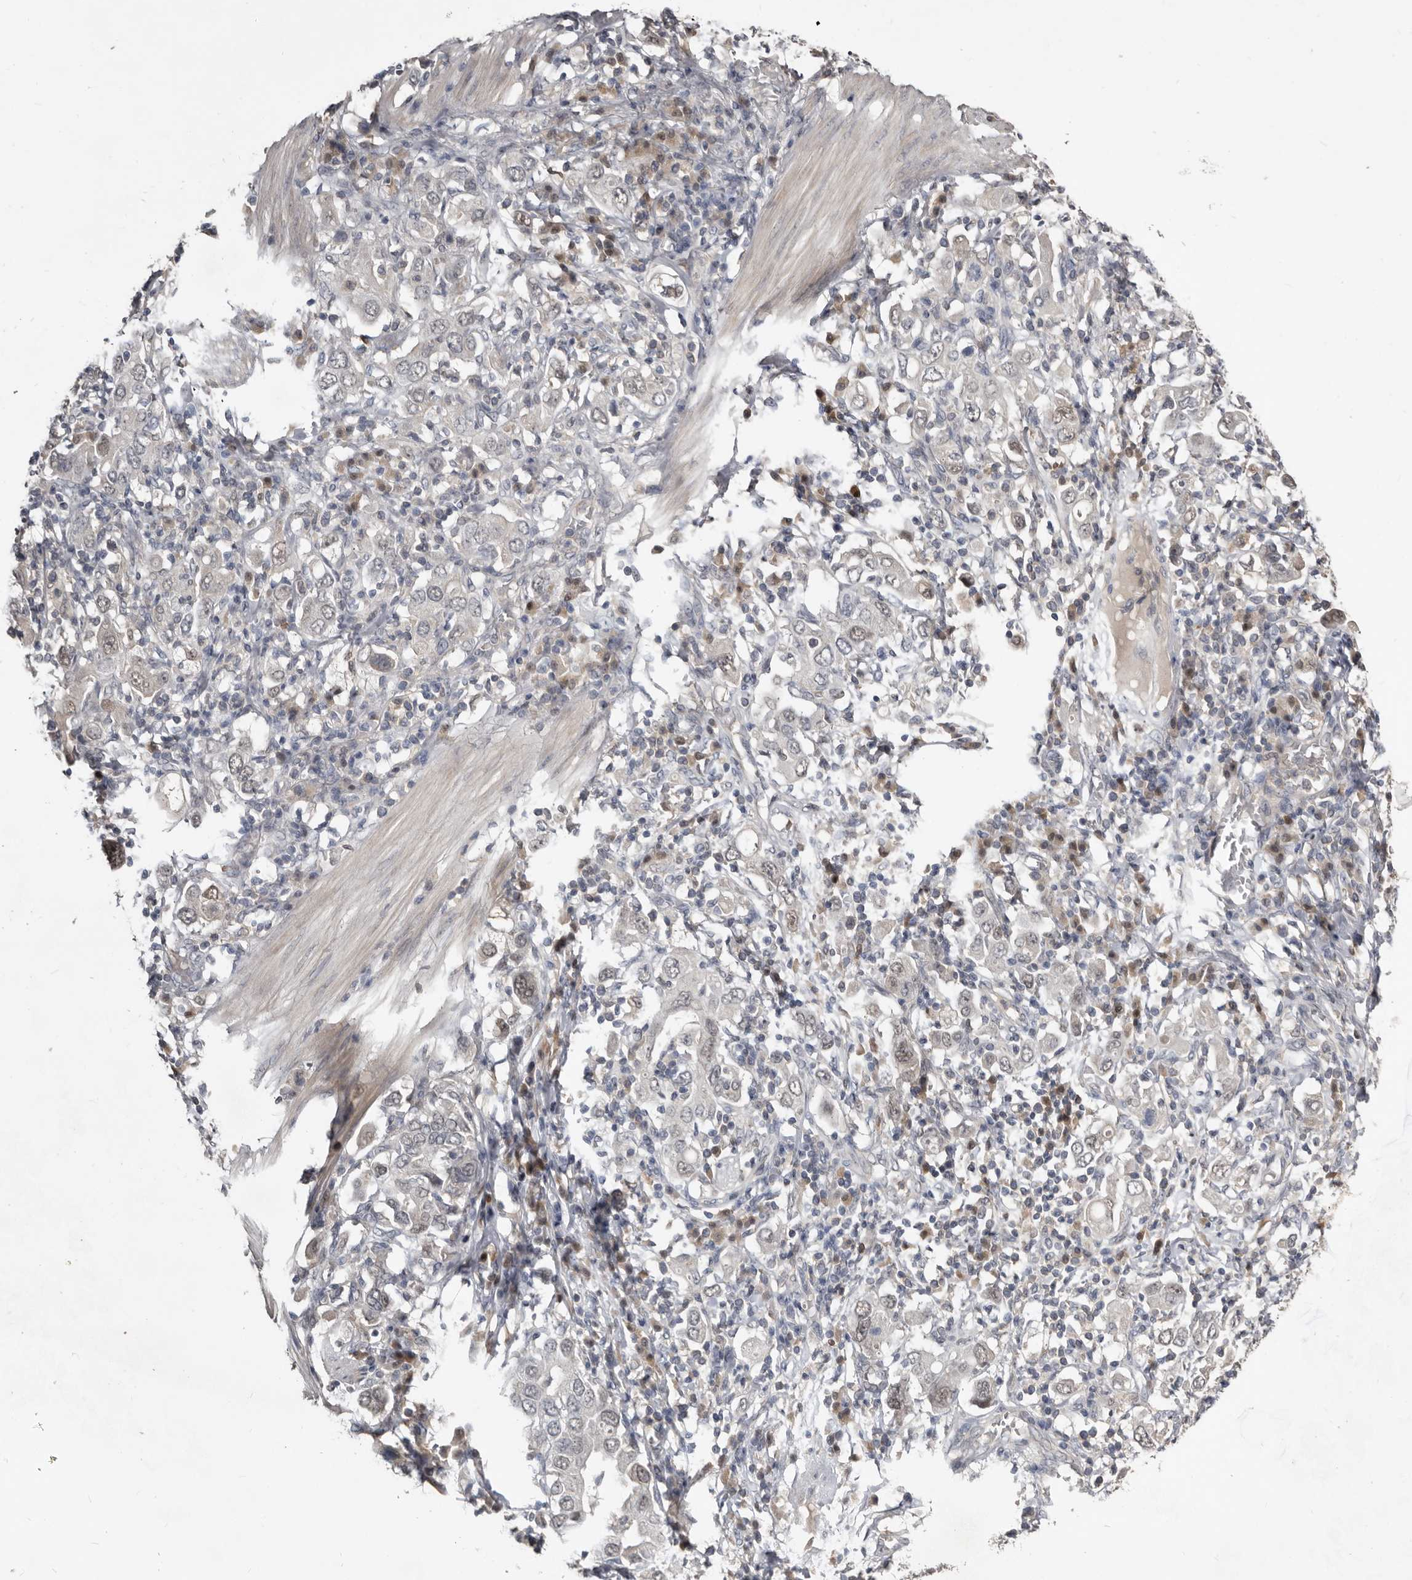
{"staining": {"intensity": "negative", "quantity": "none", "location": "none"}, "tissue": "stomach cancer", "cell_type": "Tumor cells", "image_type": "cancer", "snomed": [{"axis": "morphology", "description": "Adenocarcinoma, NOS"}, {"axis": "topography", "description": "Stomach, upper"}], "caption": "A micrograph of human stomach adenocarcinoma is negative for staining in tumor cells.", "gene": "RBKS", "patient": {"sex": "male", "age": 62}}